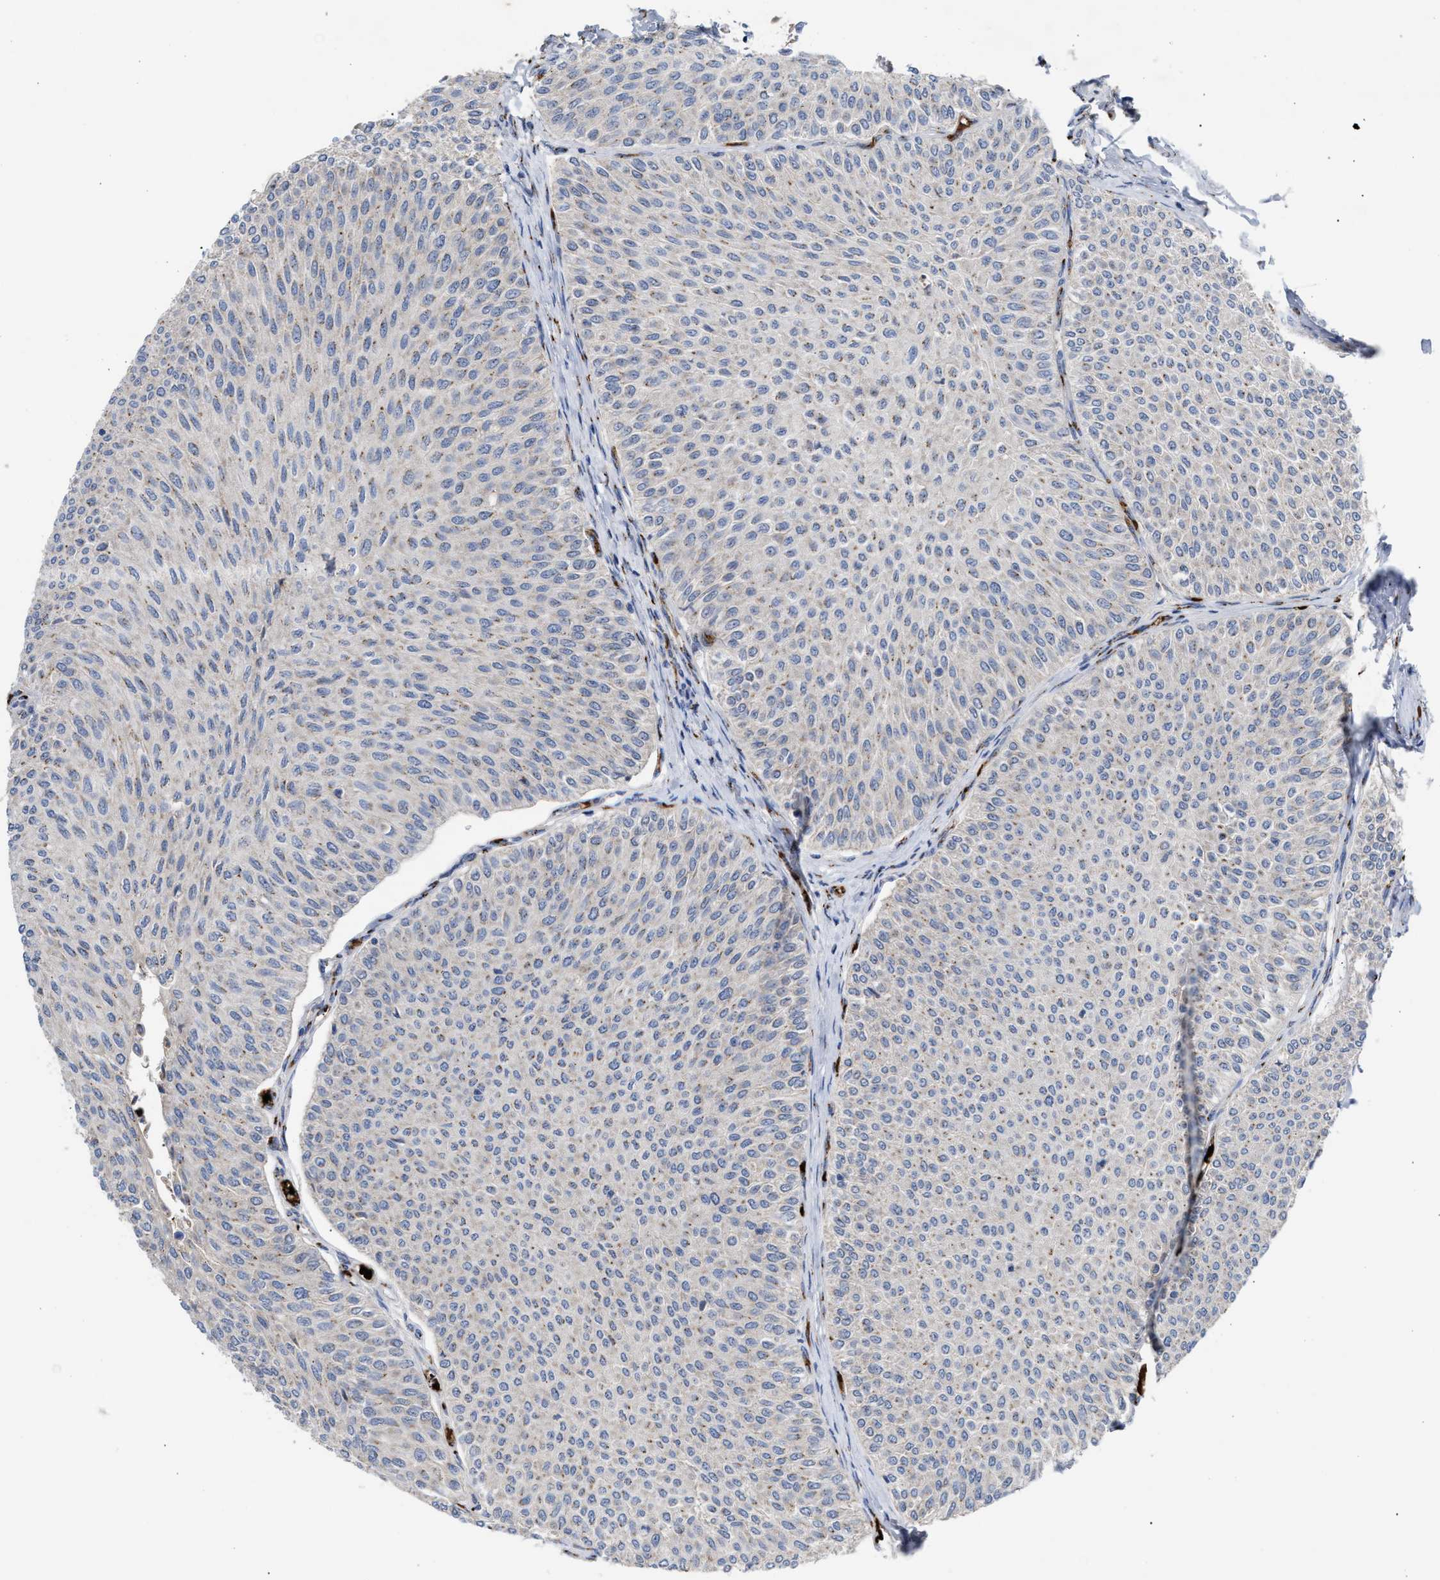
{"staining": {"intensity": "weak", "quantity": "25%-75%", "location": "cytoplasmic/membranous"}, "tissue": "urothelial cancer", "cell_type": "Tumor cells", "image_type": "cancer", "snomed": [{"axis": "morphology", "description": "Urothelial carcinoma, Low grade"}, {"axis": "topography", "description": "Urinary bladder"}], "caption": "This is an image of immunohistochemistry (IHC) staining of urothelial cancer, which shows weak staining in the cytoplasmic/membranous of tumor cells.", "gene": "CCL2", "patient": {"sex": "male", "age": 78}}